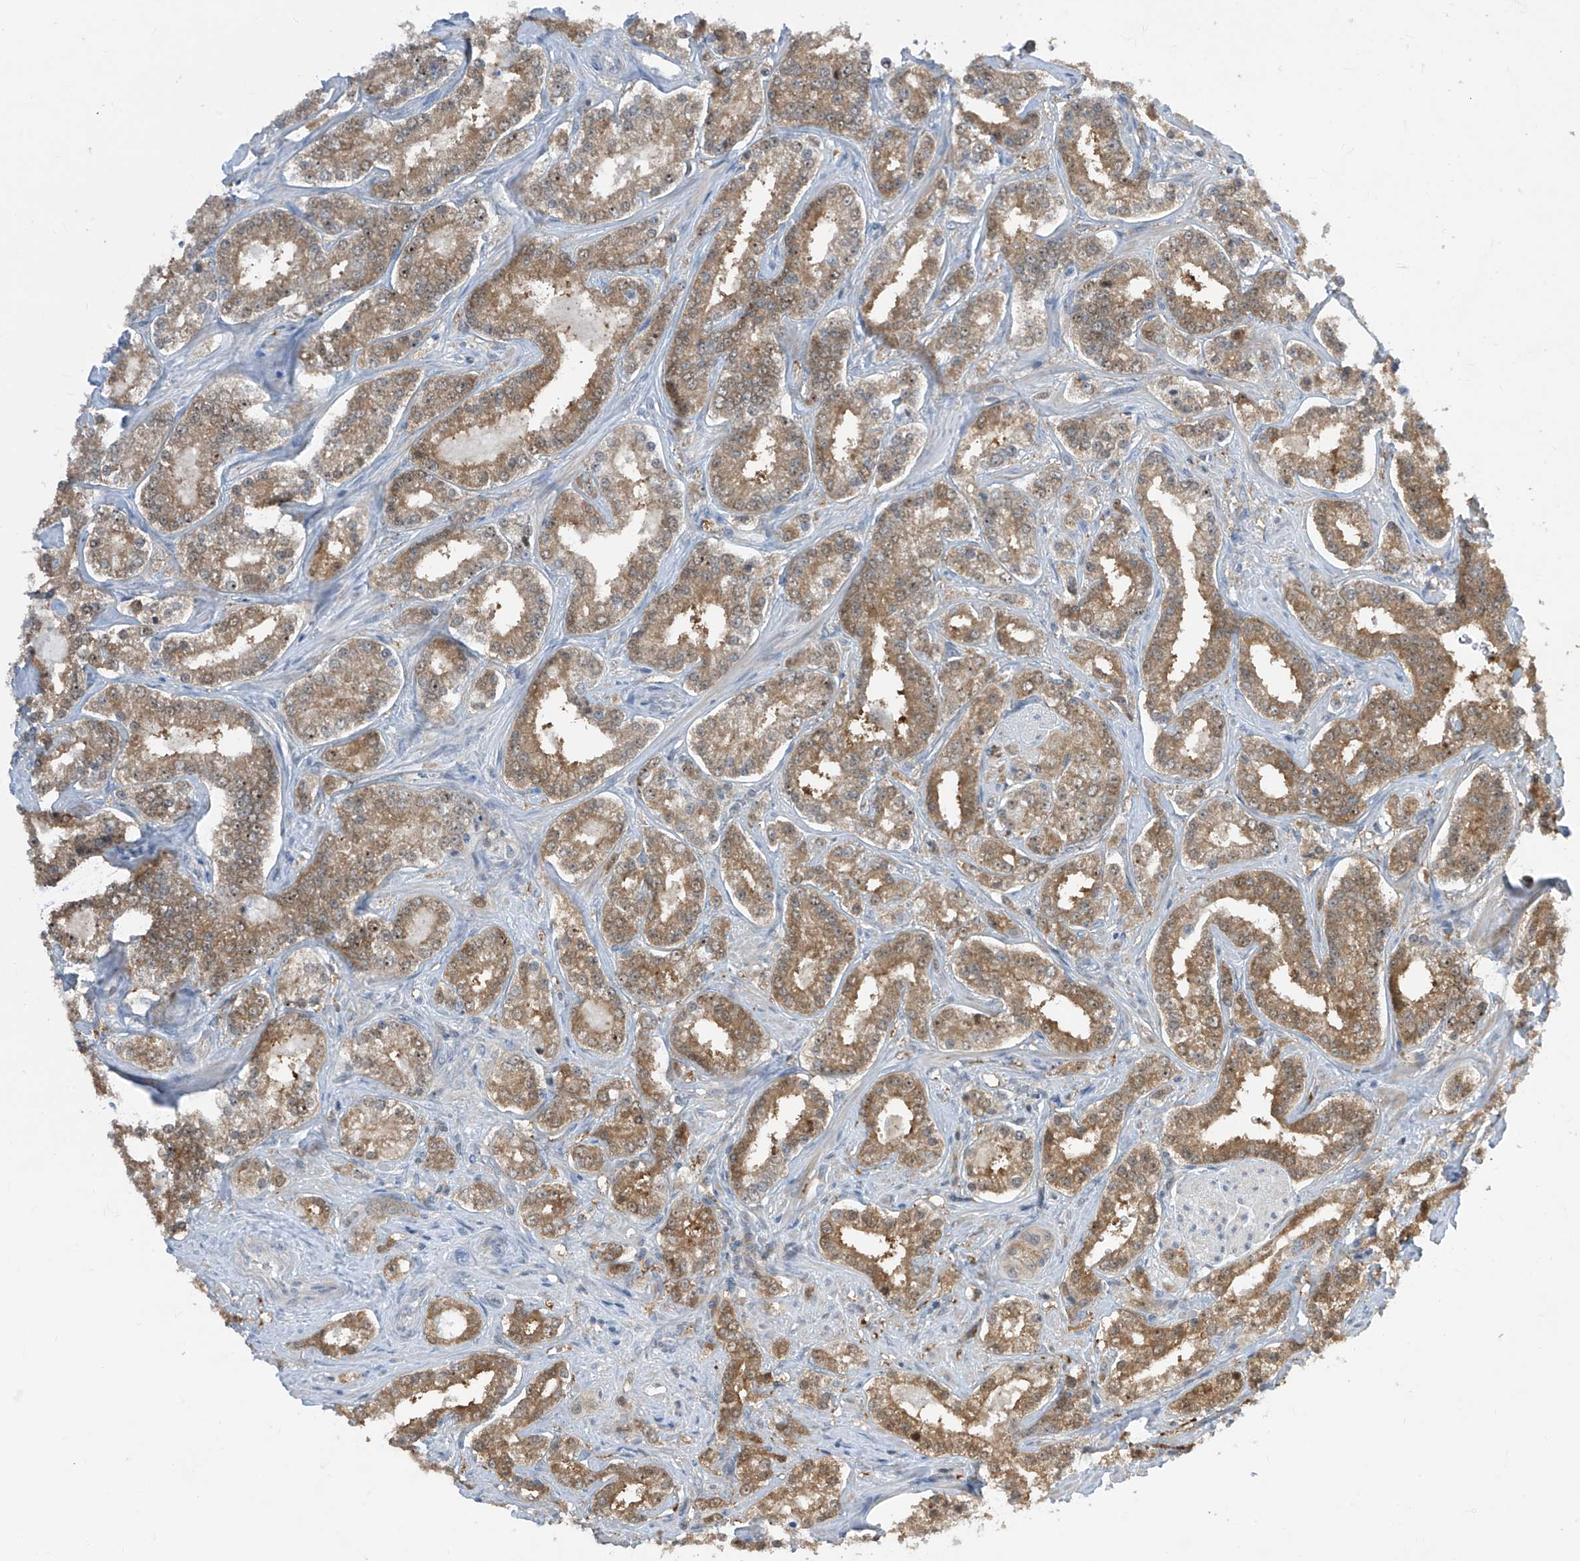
{"staining": {"intensity": "moderate", "quantity": ">75%", "location": "cytoplasmic/membranous"}, "tissue": "prostate cancer", "cell_type": "Tumor cells", "image_type": "cancer", "snomed": [{"axis": "morphology", "description": "Normal tissue, NOS"}, {"axis": "morphology", "description": "Adenocarcinoma, High grade"}, {"axis": "topography", "description": "Prostate"}], "caption": "Prostate cancer (adenocarcinoma (high-grade)) stained with immunohistochemistry (IHC) reveals moderate cytoplasmic/membranous positivity in approximately >75% of tumor cells.", "gene": "TTC38", "patient": {"sex": "male", "age": 83}}